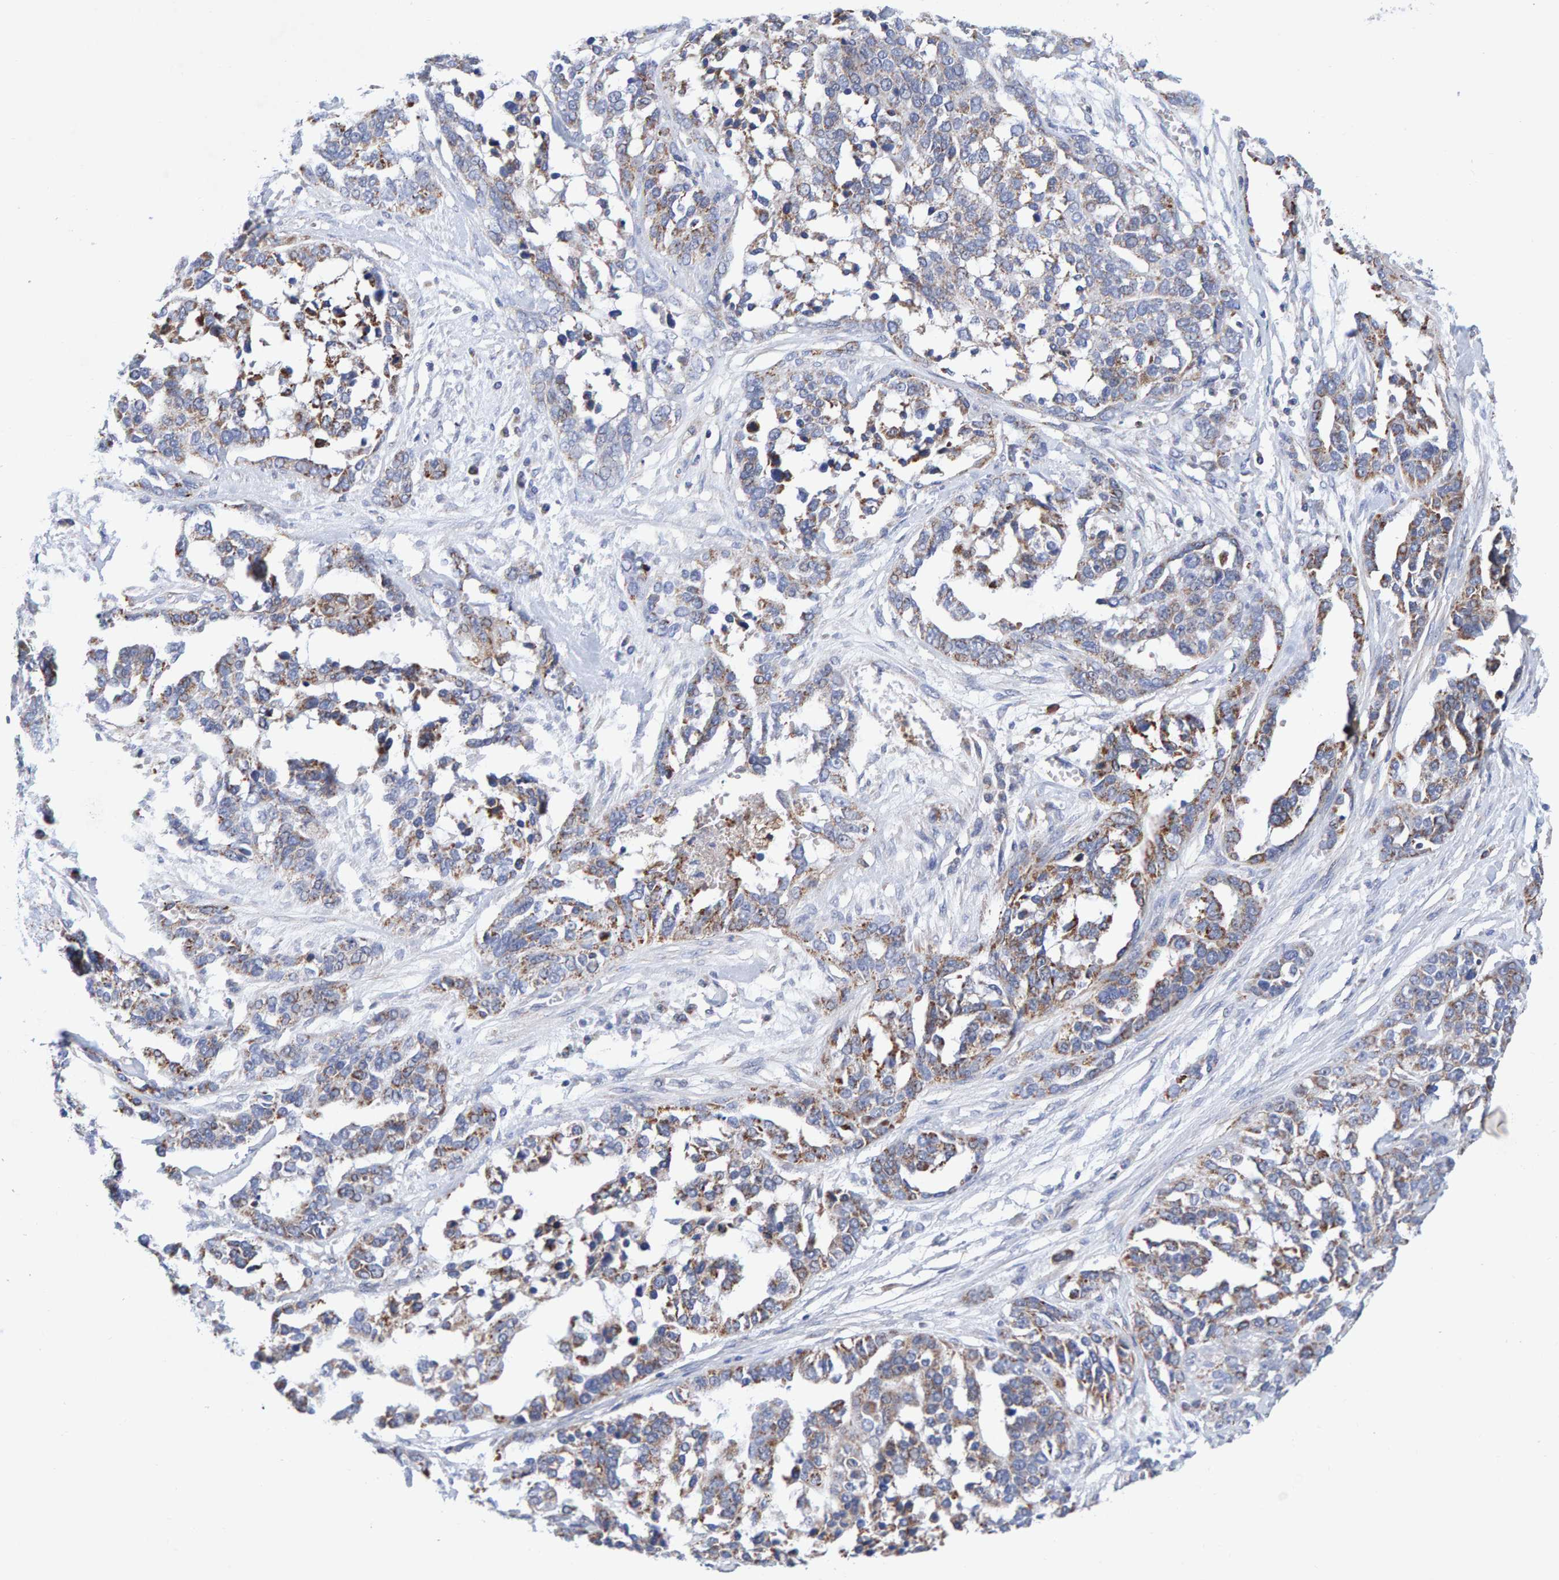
{"staining": {"intensity": "moderate", "quantity": "<25%", "location": "cytoplasmic/membranous"}, "tissue": "ovarian cancer", "cell_type": "Tumor cells", "image_type": "cancer", "snomed": [{"axis": "morphology", "description": "Cystadenocarcinoma, serous, NOS"}, {"axis": "topography", "description": "Ovary"}], "caption": "A histopathology image showing moderate cytoplasmic/membranous staining in approximately <25% of tumor cells in ovarian serous cystadenocarcinoma, as visualized by brown immunohistochemical staining.", "gene": "EFR3A", "patient": {"sex": "female", "age": 44}}